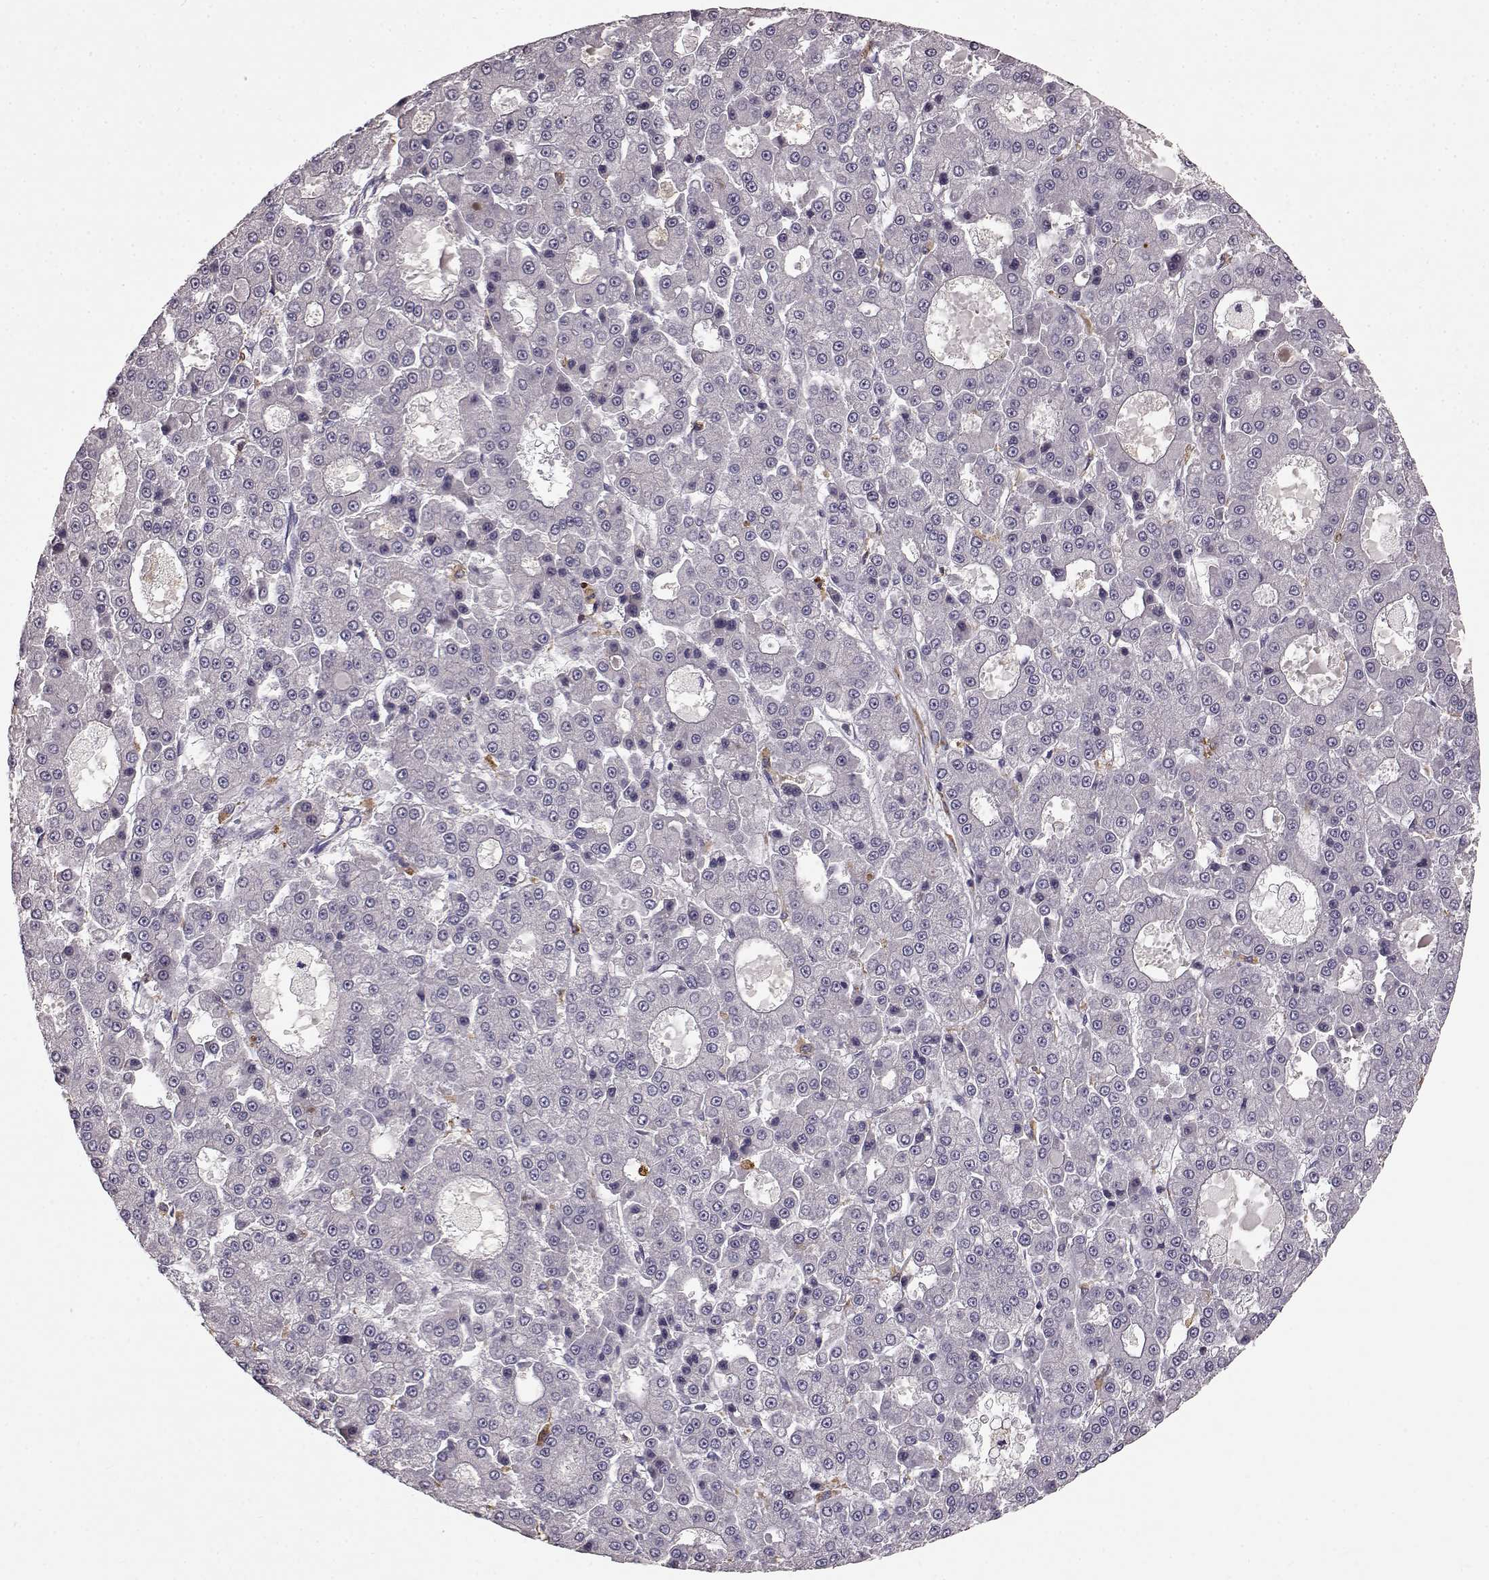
{"staining": {"intensity": "negative", "quantity": "none", "location": "none"}, "tissue": "liver cancer", "cell_type": "Tumor cells", "image_type": "cancer", "snomed": [{"axis": "morphology", "description": "Carcinoma, Hepatocellular, NOS"}, {"axis": "topography", "description": "Liver"}], "caption": "Immunohistochemistry (IHC) micrograph of neoplastic tissue: human liver cancer (hepatocellular carcinoma) stained with DAB shows no significant protein staining in tumor cells.", "gene": "CCNF", "patient": {"sex": "male", "age": 70}}